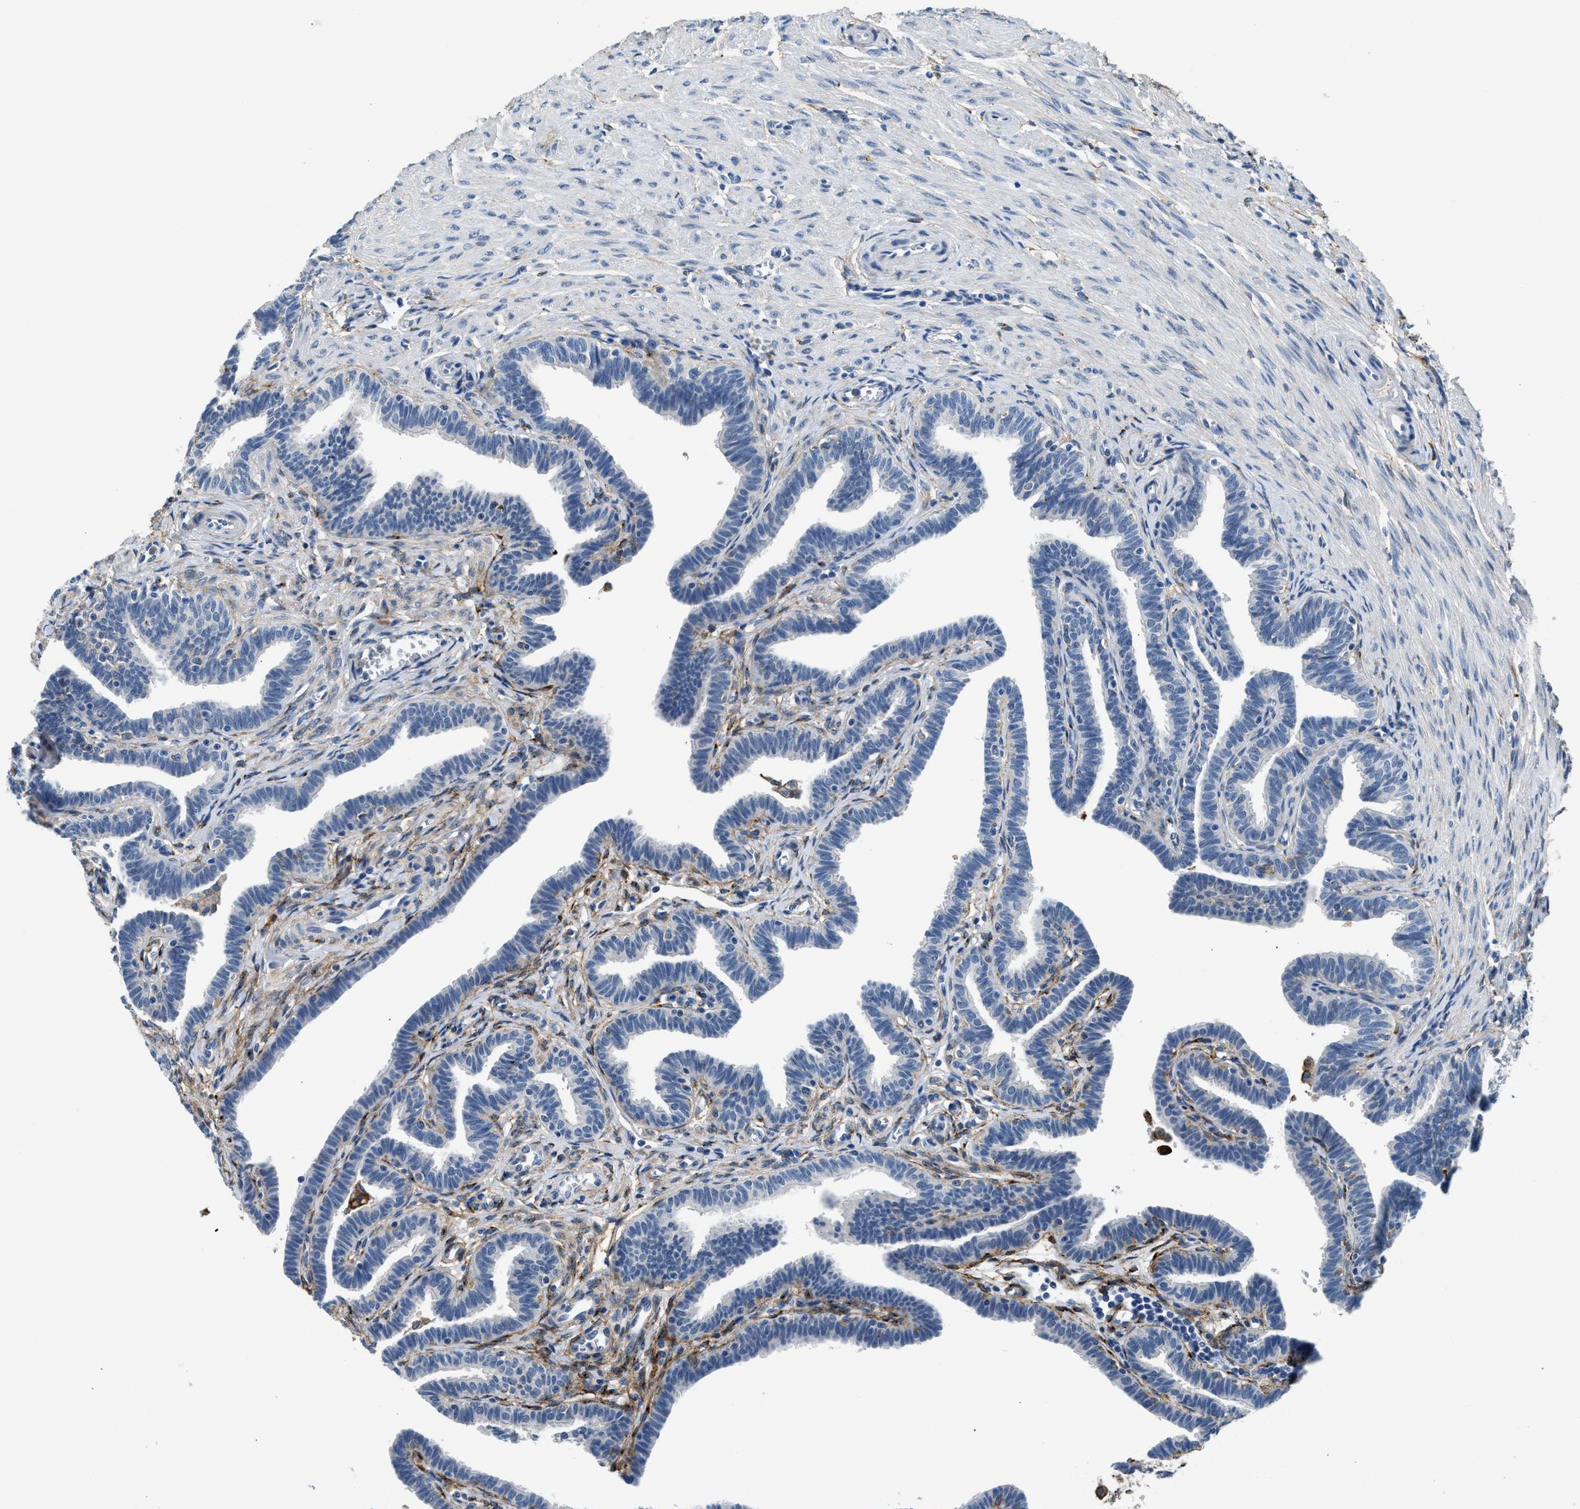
{"staining": {"intensity": "negative", "quantity": "none", "location": "none"}, "tissue": "fallopian tube", "cell_type": "Glandular cells", "image_type": "normal", "snomed": [{"axis": "morphology", "description": "Normal tissue, NOS"}, {"axis": "topography", "description": "Fallopian tube"}, {"axis": "topography", "description": "Ovary"}], "caption": "IHC micrograph of unremarkable human fallopian tube stained for a protein (brown), which reveals no expression in glandular cells. (DAB immunohistochemistry visualized using brightfield microscopy, high magnification).", "gene": "LRP1", "patient": {"sex": "female", "age": 23}}